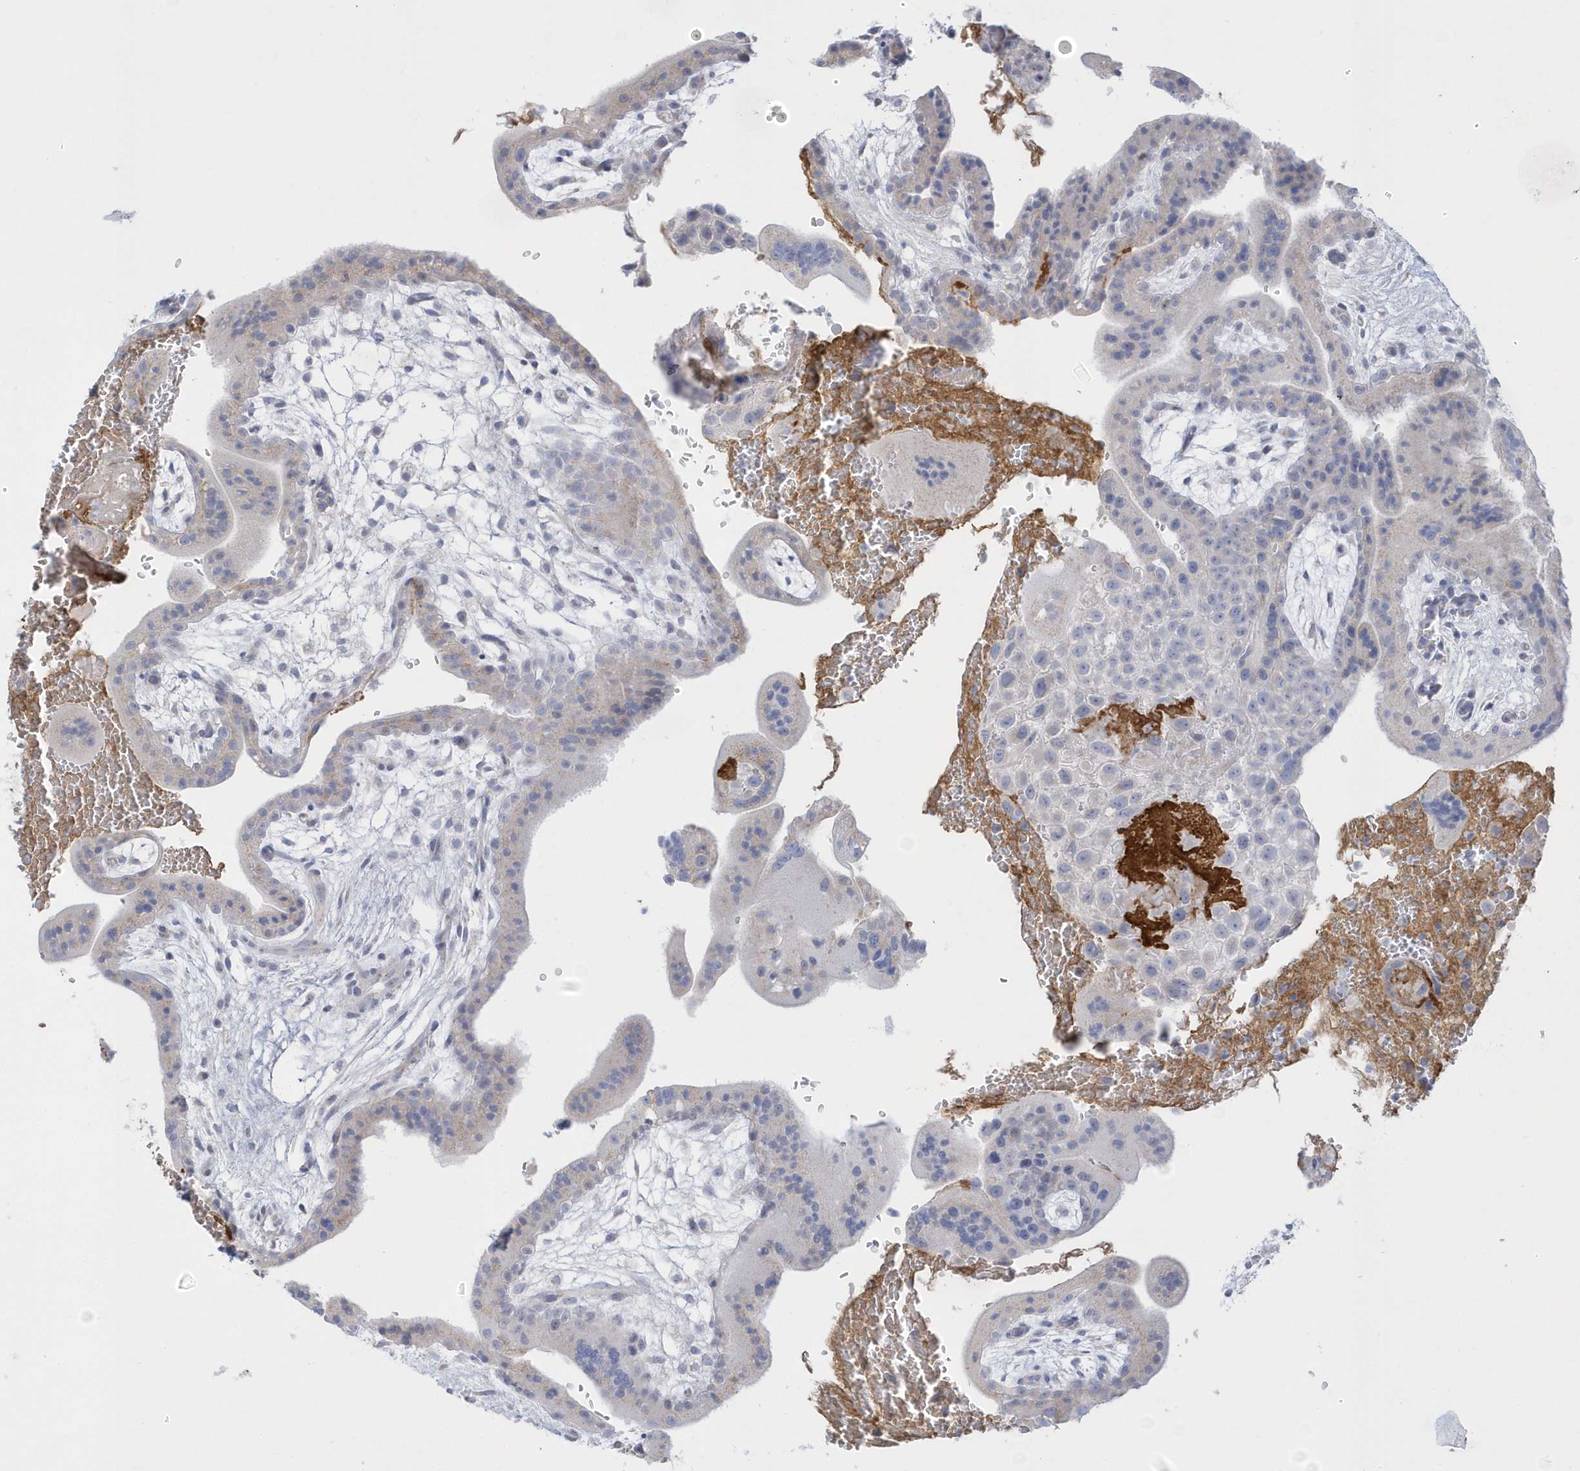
{"staining": {"intensity": "negative", "quantity": "none", "location": "none"}, "tissue": "placenta", "cell_type": "Decidual cells", "image_type": "normal", "snomed": [{"axis": "morphology", "description": "Normal tissue, NOS"}, {"axis": "topography", "description": "Placenta"}], "caption": "A high-resolution micrograph shows IHC staining of normal placenta, which shows no significant staining in decidual cells.", "gene": "SEMA3D", "patient": {"sex": "female", "age": 35}}